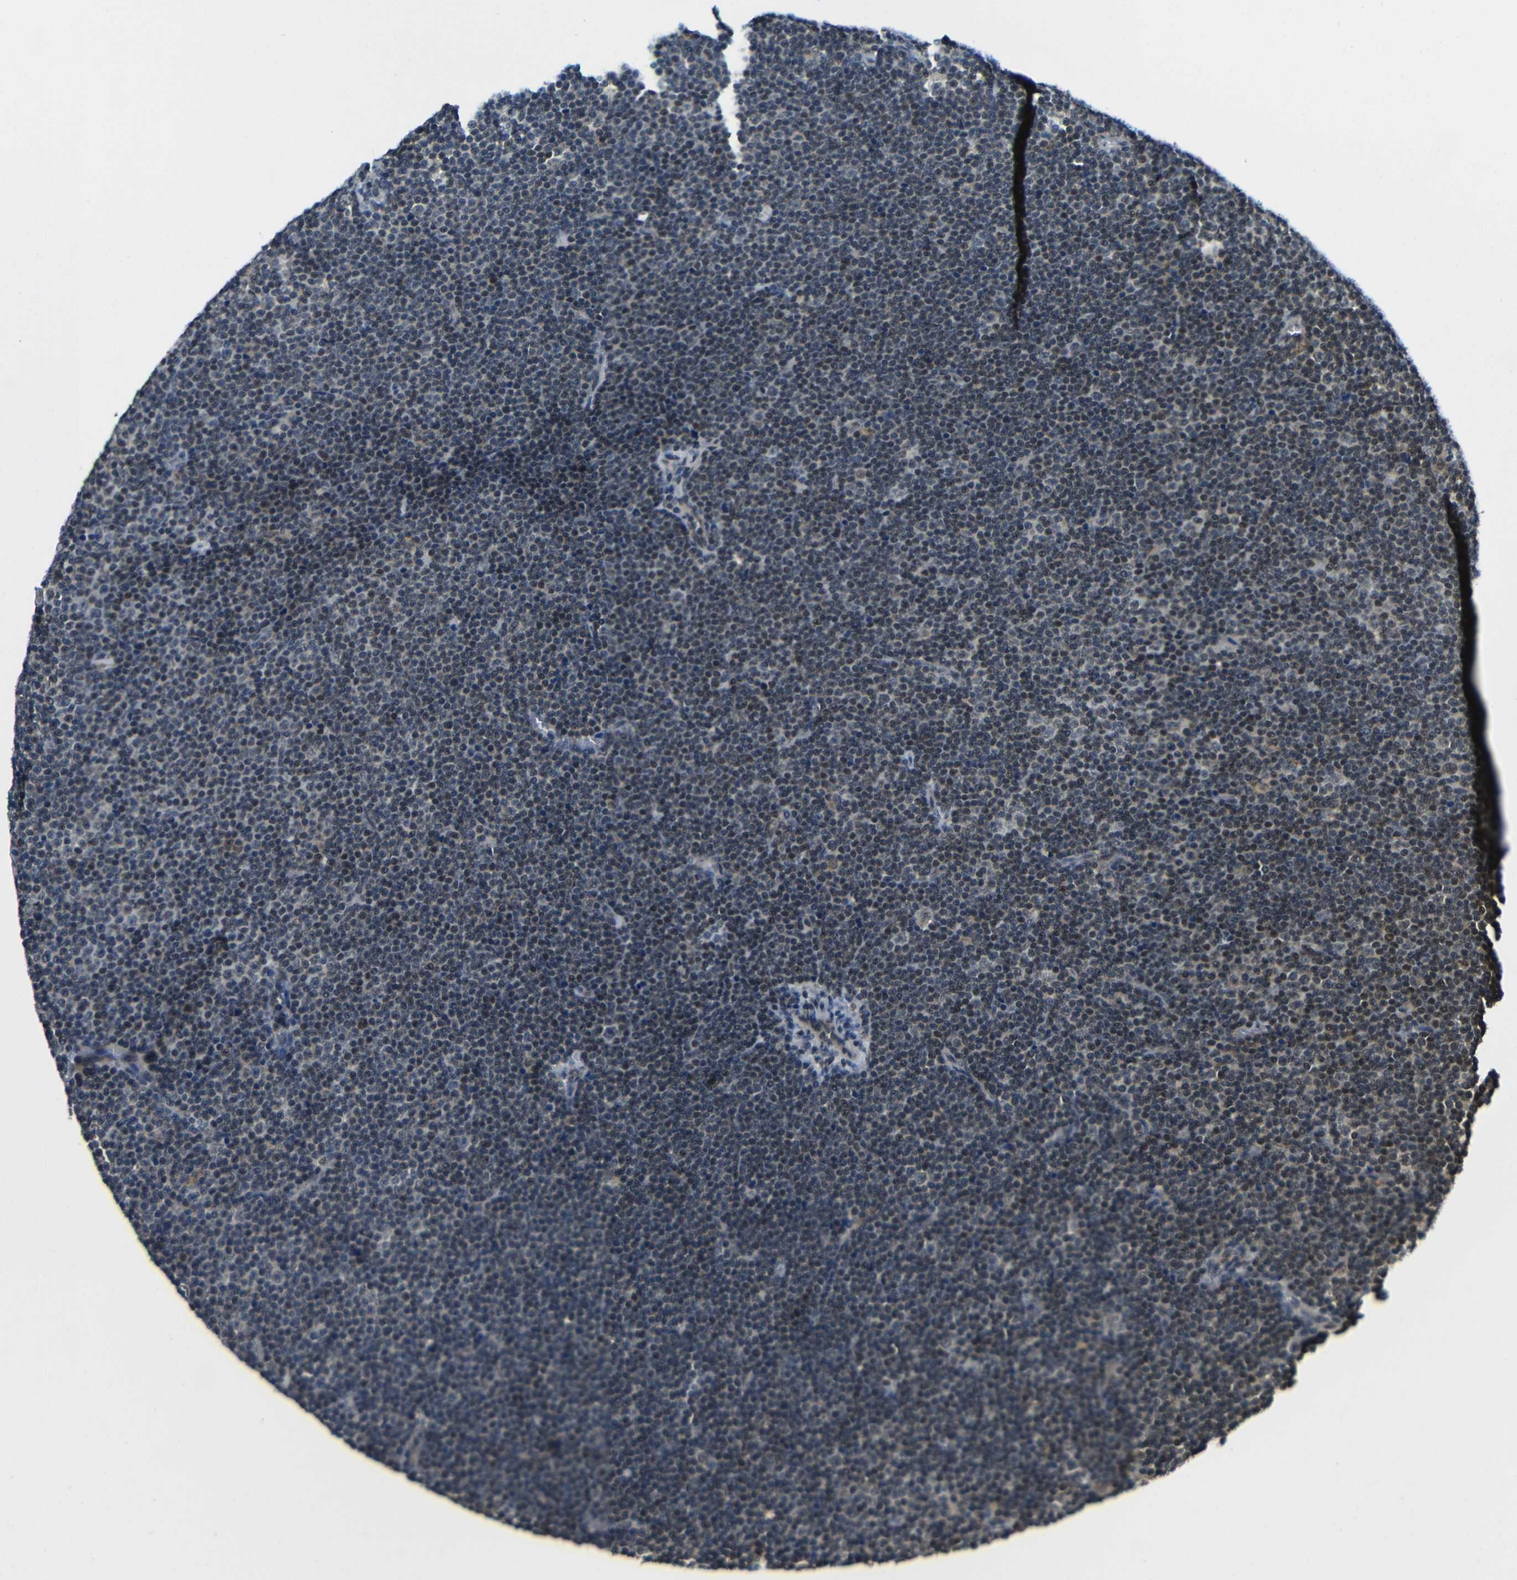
{"staining": {"intensity": "weak", "quantity": "<25%", "location": "cytoplasmic/membranous,nuclear"}, "tissue": "lymphoma", "cell_type": "Tumor cells", "image_type": "cancer", "snomed": [{"axis": "morphology", "description": "Malignant lymphoma, non-Hodgkin's type, Low grade"}, {"axis": "topography", "description": "Lymph node"}], "caption": "Immunohistochemistry of human malignant lymphoma, non-Hodgkin's type (low-grade) displays no expression in tumor cells. (Stains: DAB IHC with hematoxylin counter stain, Microscopy: brightfield microscopy at high magnification).", "gene": "FAM172A", "patient": {"sex": "female", "age": 67}}